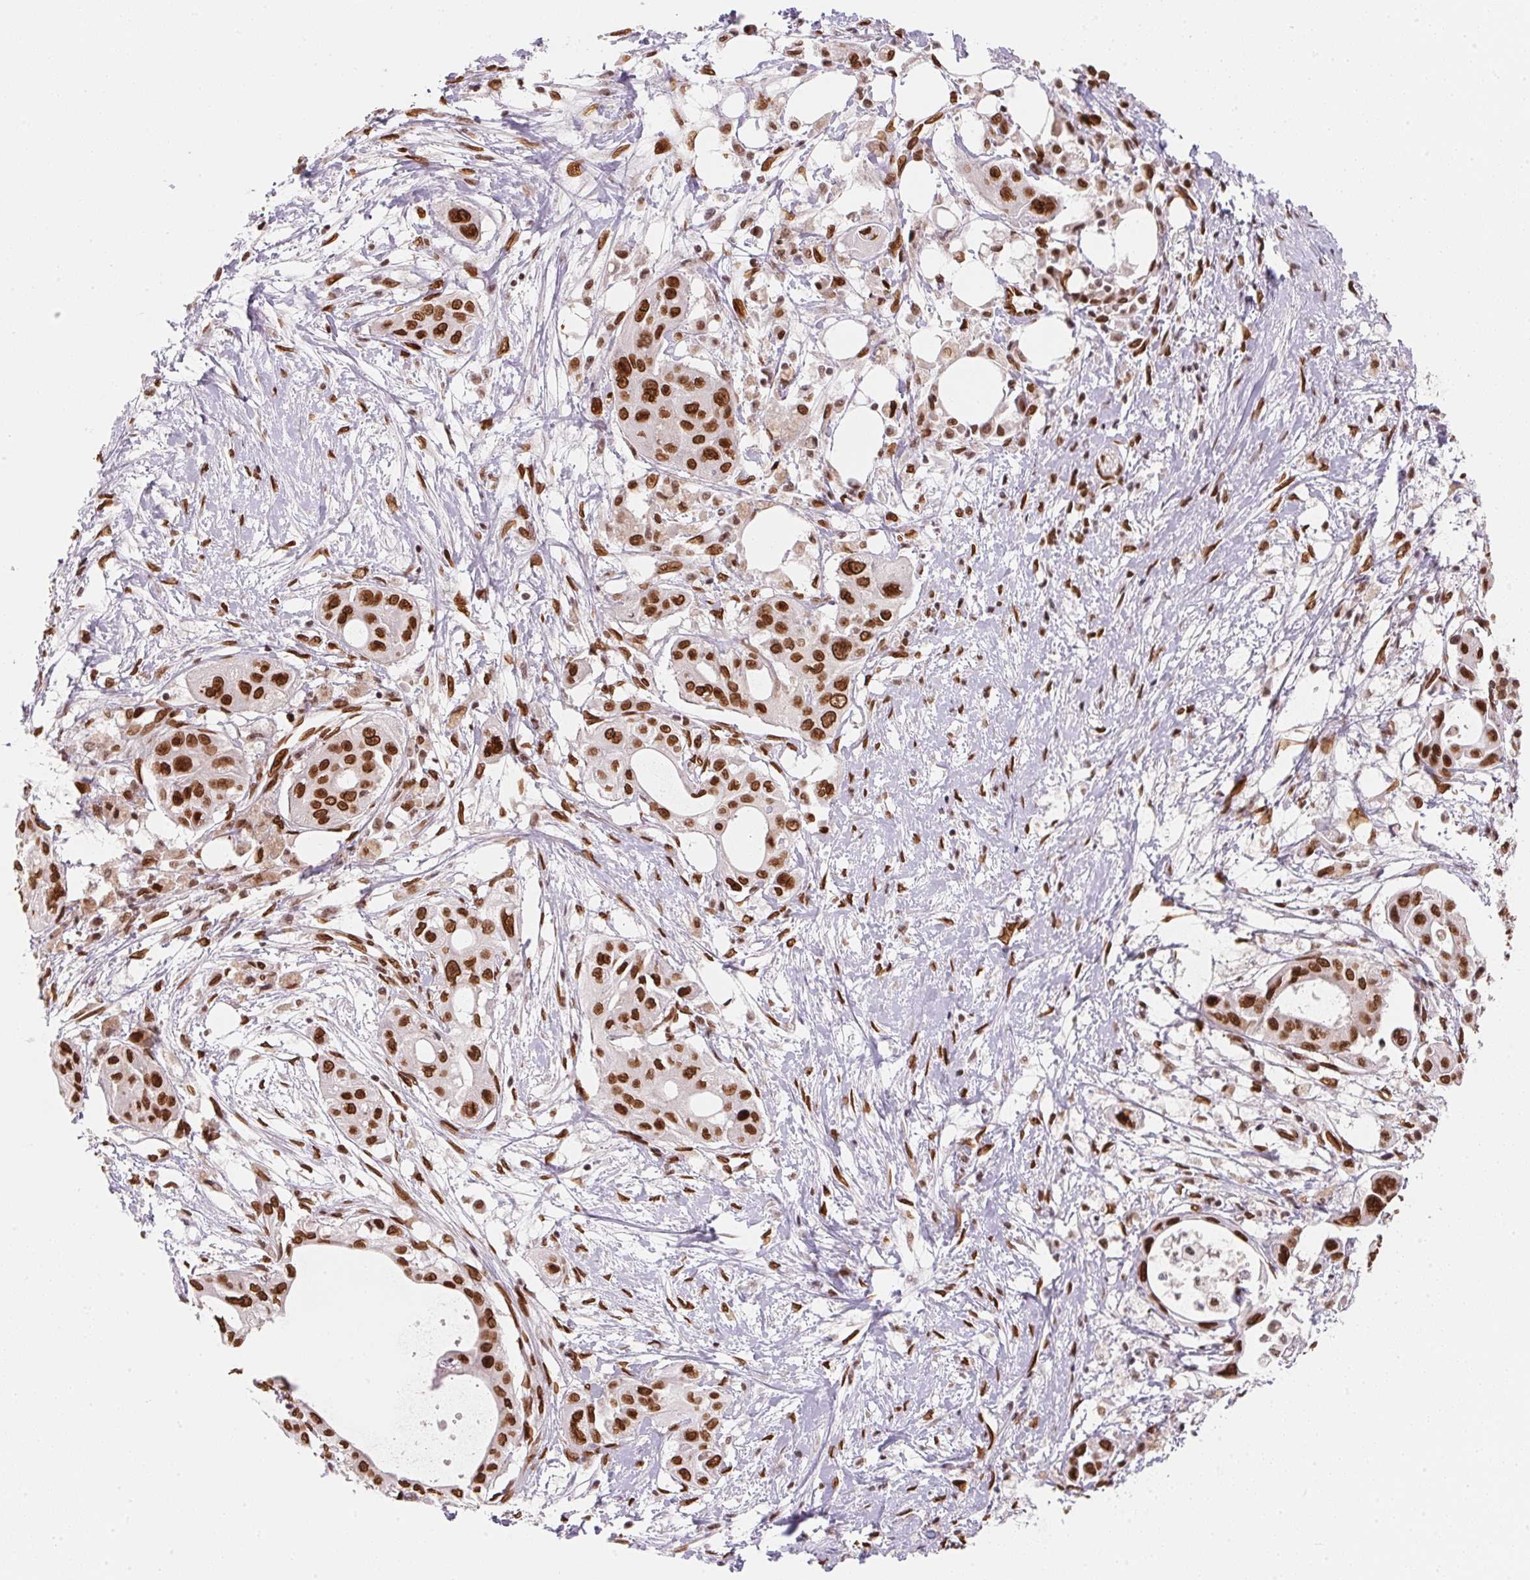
{"staining": {"intensity": "strong", "quantity": ">75%", "location": "nuclear"}, "tissue": "pancreatic cancer", "cell_type": "Tumor cells", "image_type": "cancer", "snomed": [{"axis": "morphology", "description": "Adenocarcinoma, NOS"}, {"axis": "topography", "description": "Pancreas"}], "caption": "Tumor cells reveal strong nuclear expression in about >75% of cells in adenocarcinoma (pancreatic).", "gene": "SAP30BP", "patient": {"sex": "female", "age": 68}}